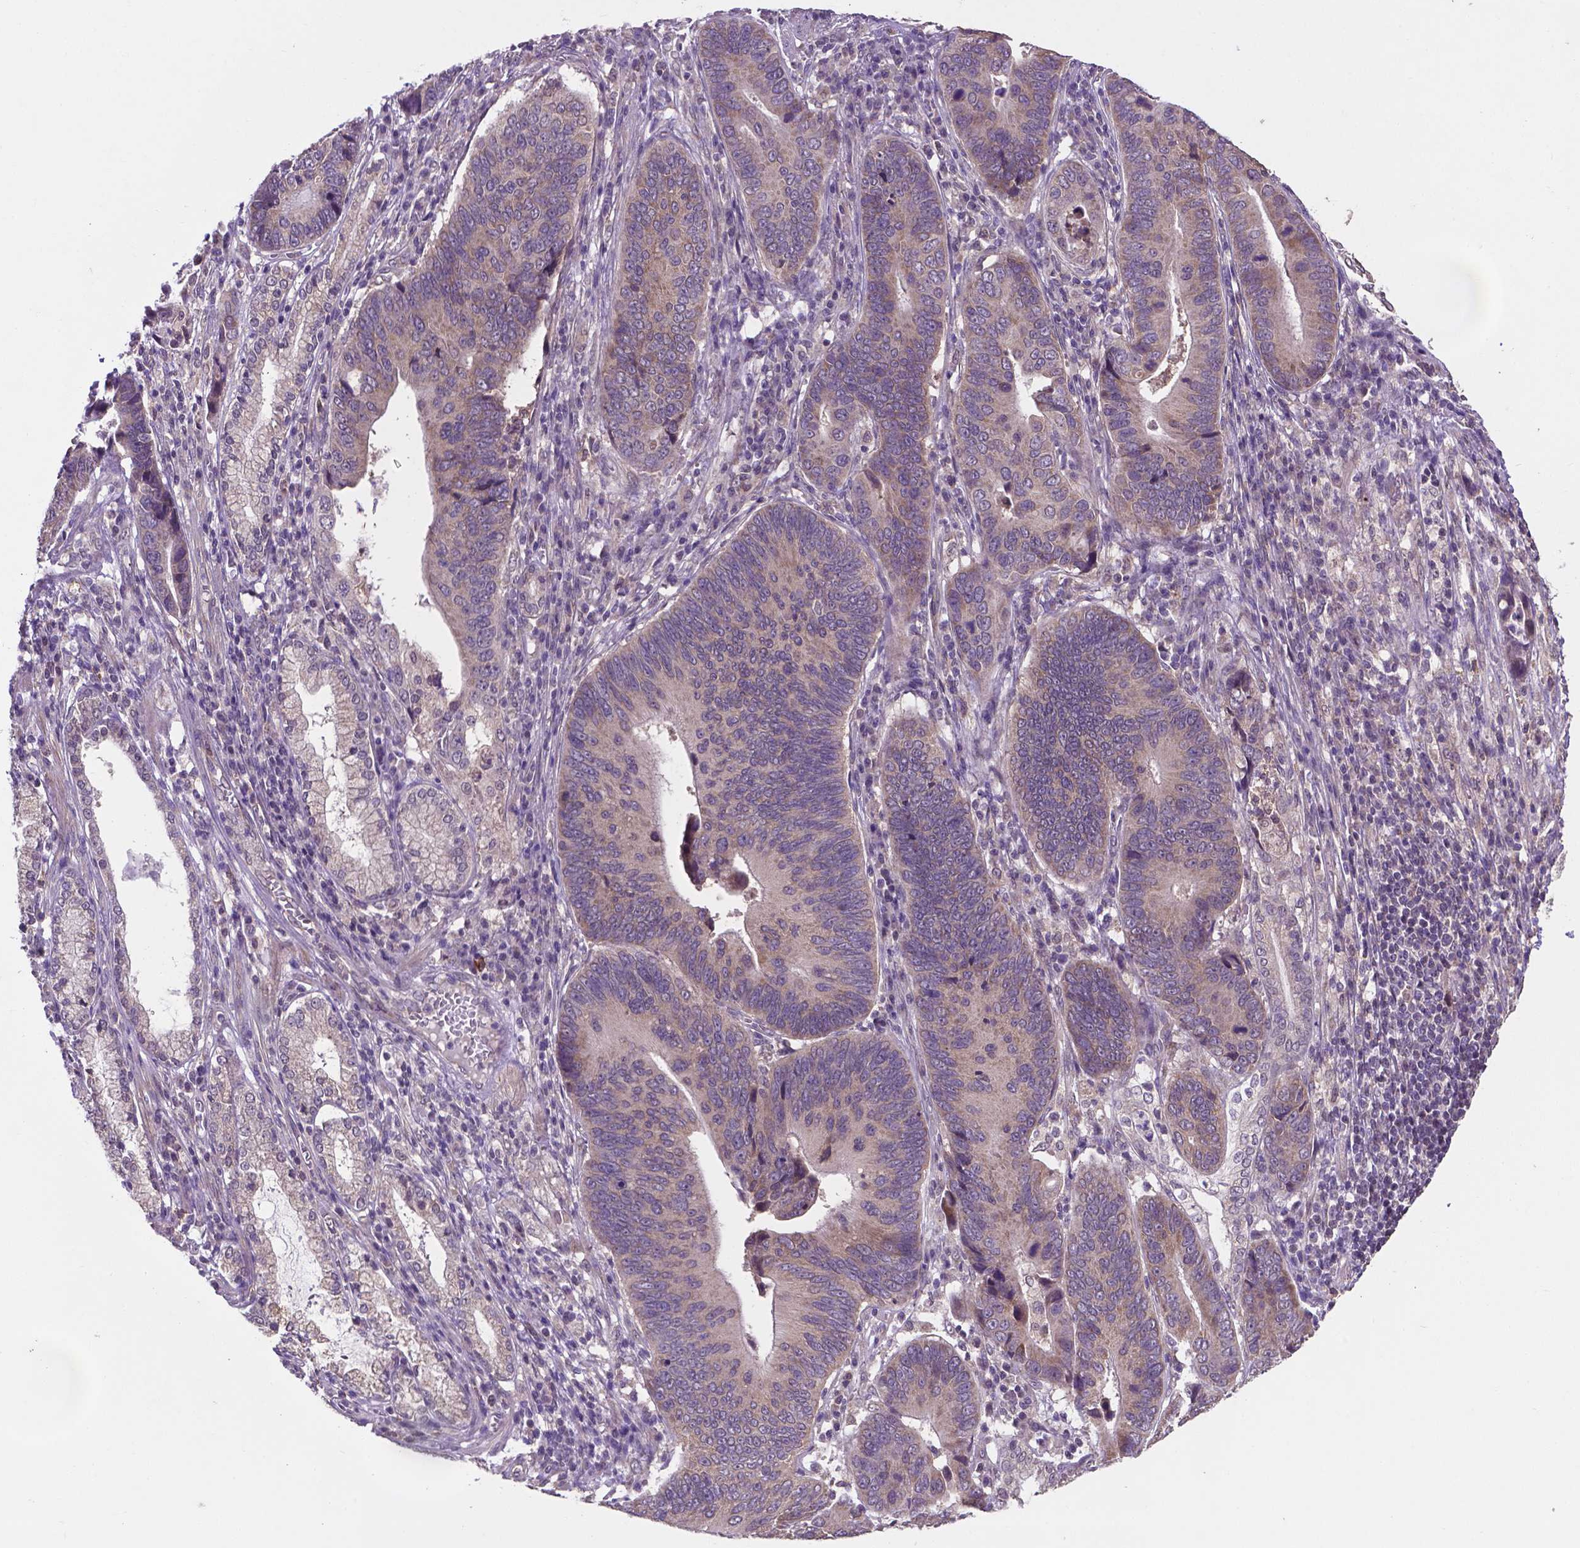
{"staining": {"intensity": "weak", "quantity": "25%-75%", "location": "cytoplasmic/membranous"}, "tissue": "stomach cancer", "cell_type": "Tumor cells", "image_type": "cancer", "snomed": [{"axis": "morphology", "description": "Adenocarcinoma, NOS"}, {"axis": "topography", "description": "Stomach"}], "caption": "Protein staining demonstrates weak cytoplasmic/membranous expression in approximately 25%-75% of tumor cells in adenocarcinoma (stomach).", "gene": "GPR63", "patient": {"sex": "male", "age": 84}}